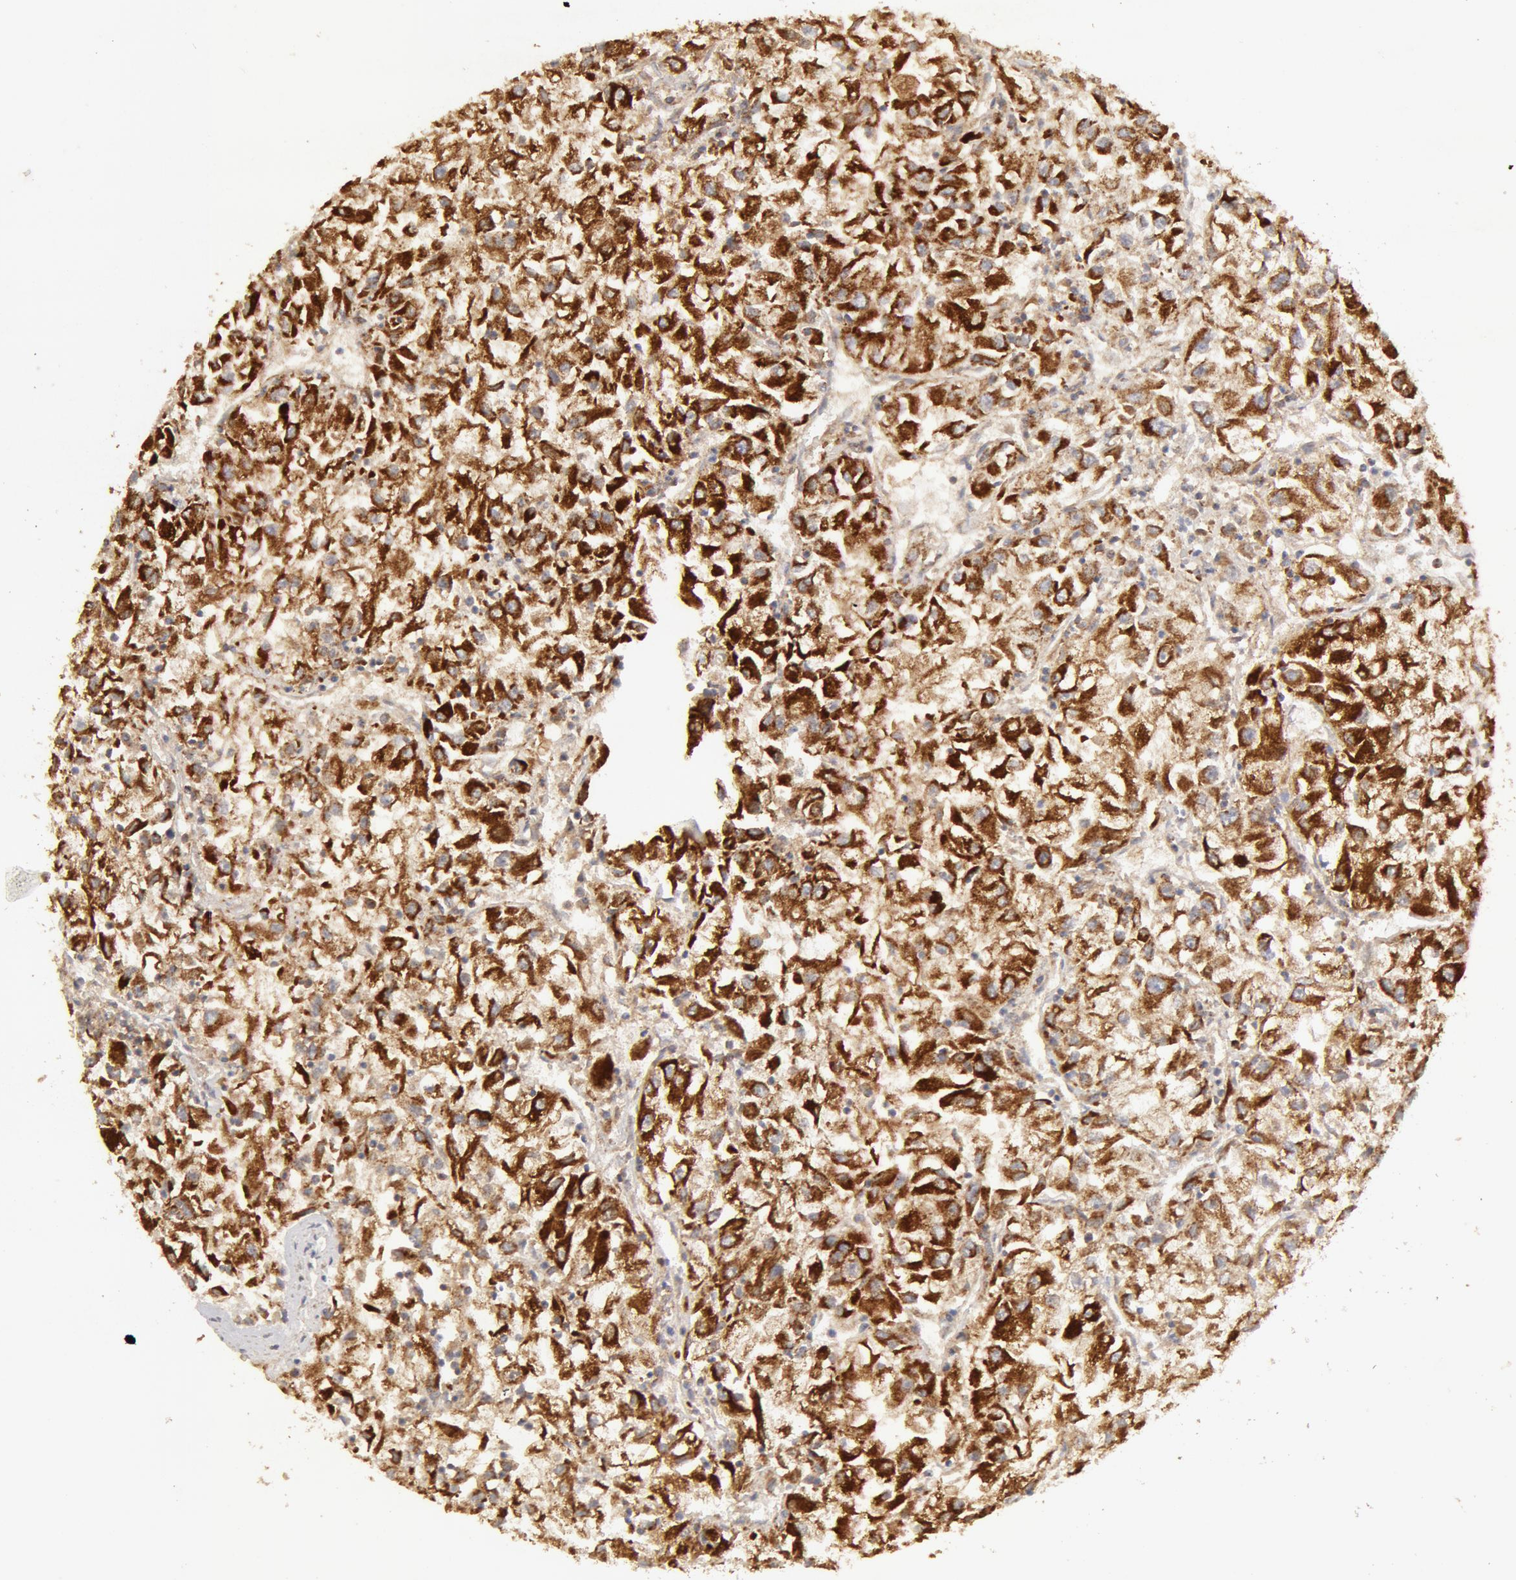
{"staining": {"intensity": "moderate", "quantity": ">75%", "location": "cytoplasmic/membranous"}, "tissue": "renal cancer", "cell_type": "Tumor cells", "image_type": "cancer", "snomed": [{"axis": "morphology", "description": "Adenocarcinoma, NOS"}, {"axis": "topography", "description": "Kidney"}], "caption": "Renal adenocarcinoma stained with immunohistochemistry (IHC) exhibits moderate cytoplasmic/membranous staining in about >75% of tumor cells.", "gene": "ADPRH", "patient": {"sex": "male", "age": 59}}